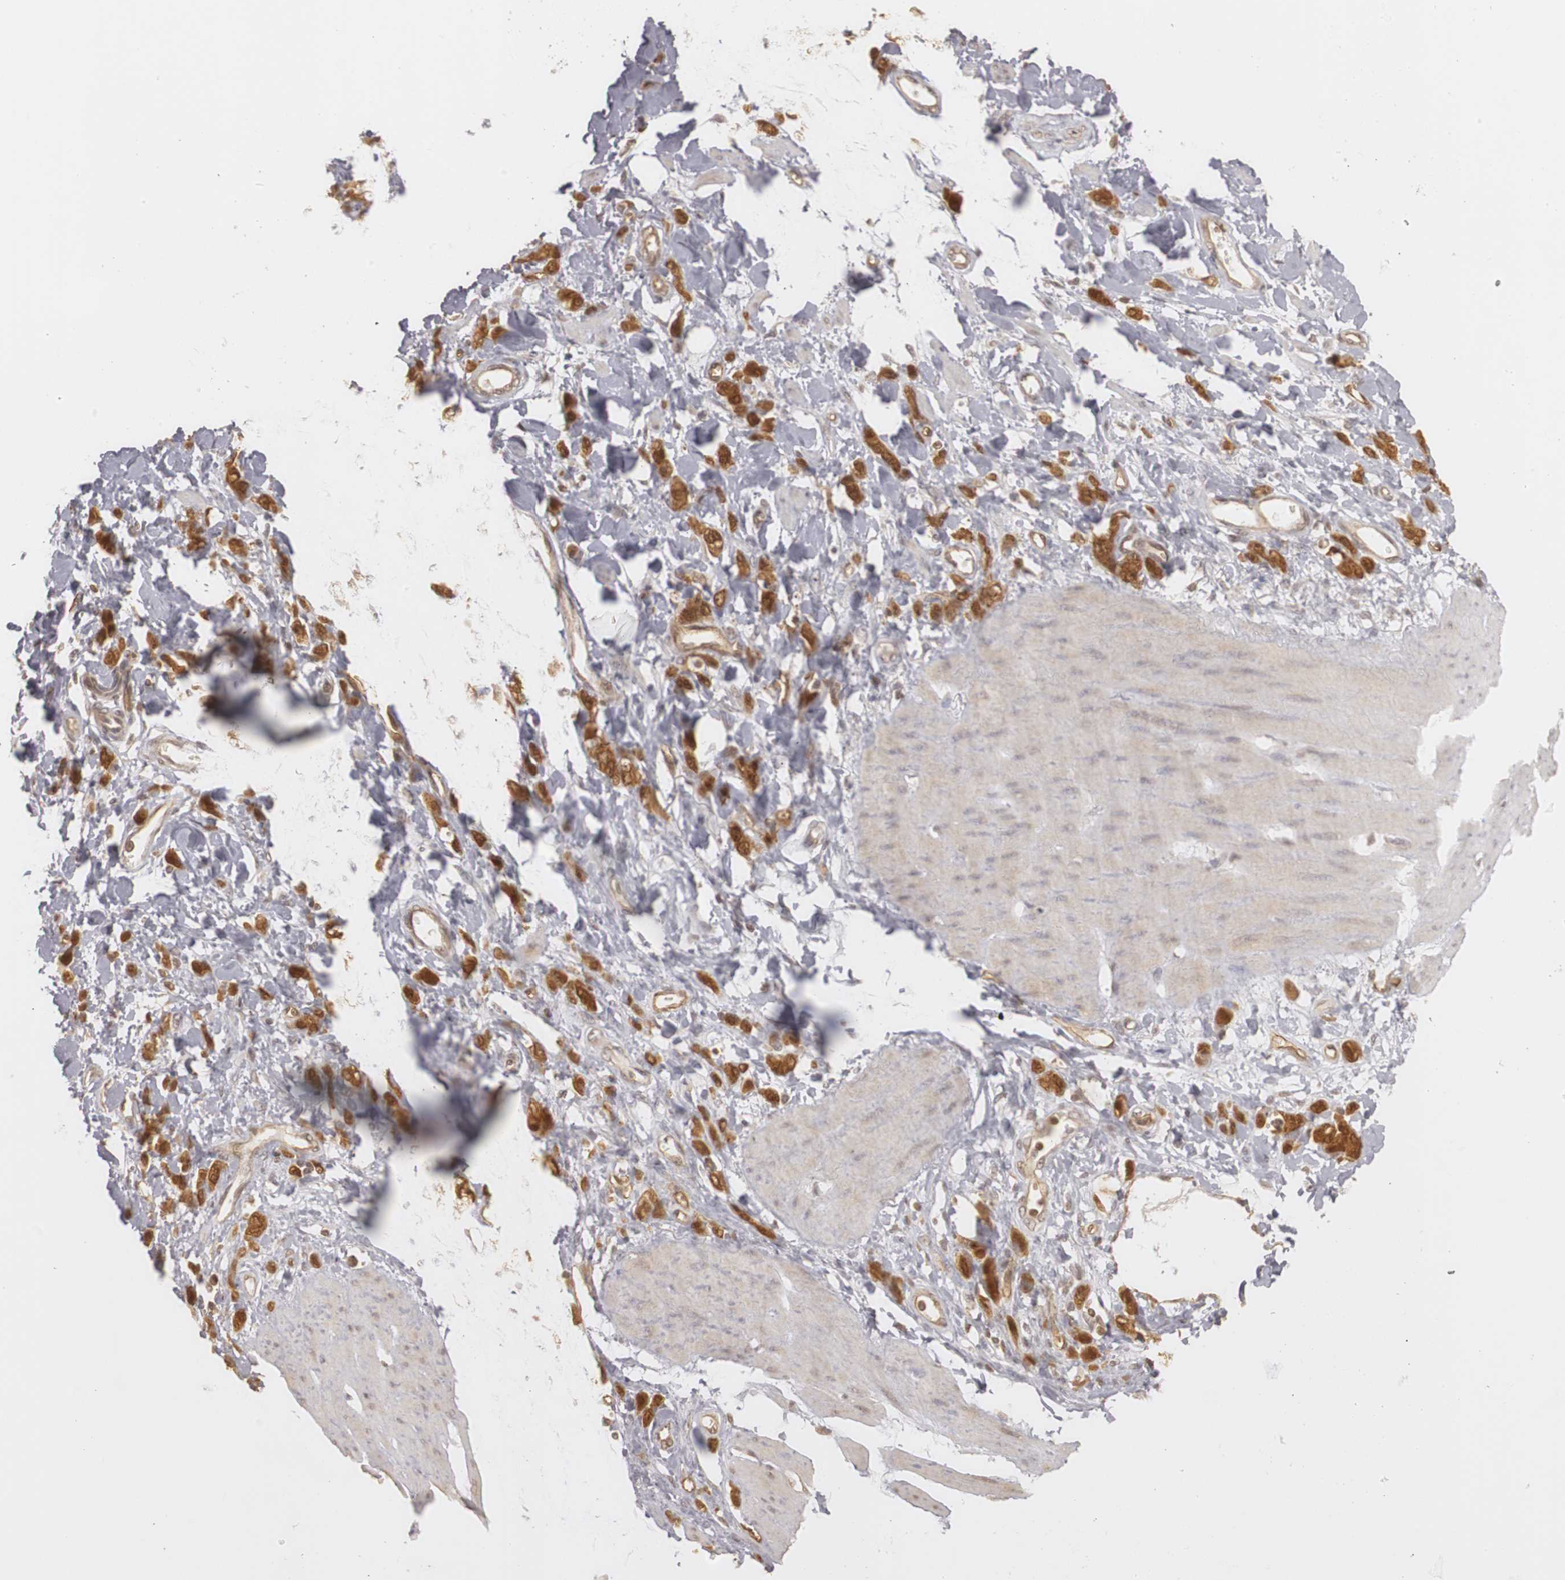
{"staining": {"intensity": "moderate", "quantity": ">75%", "location": "cytoplasmic/membranous,nuclear"}, "tissue": "stomach cancer", "cell_type": "Tumor cells", "image_type": "cancer", "snomed": [{"axis": "morphology", "description": "Normal tissue, NOS"}, {"axis": "morphology", "description": "Adenocarcinoma, NOS"}, {"axis": "topography", "description": "Stomach"}], "caption": "Protein expression analysis of human stomach adenocarcinoma reveals moderate cytoplasmic/membranous and nuclear positivity in approximately >75% of tumor cells.", "gene": "PLEKHA1", "patient": {"sex": "male", "age": 82}}